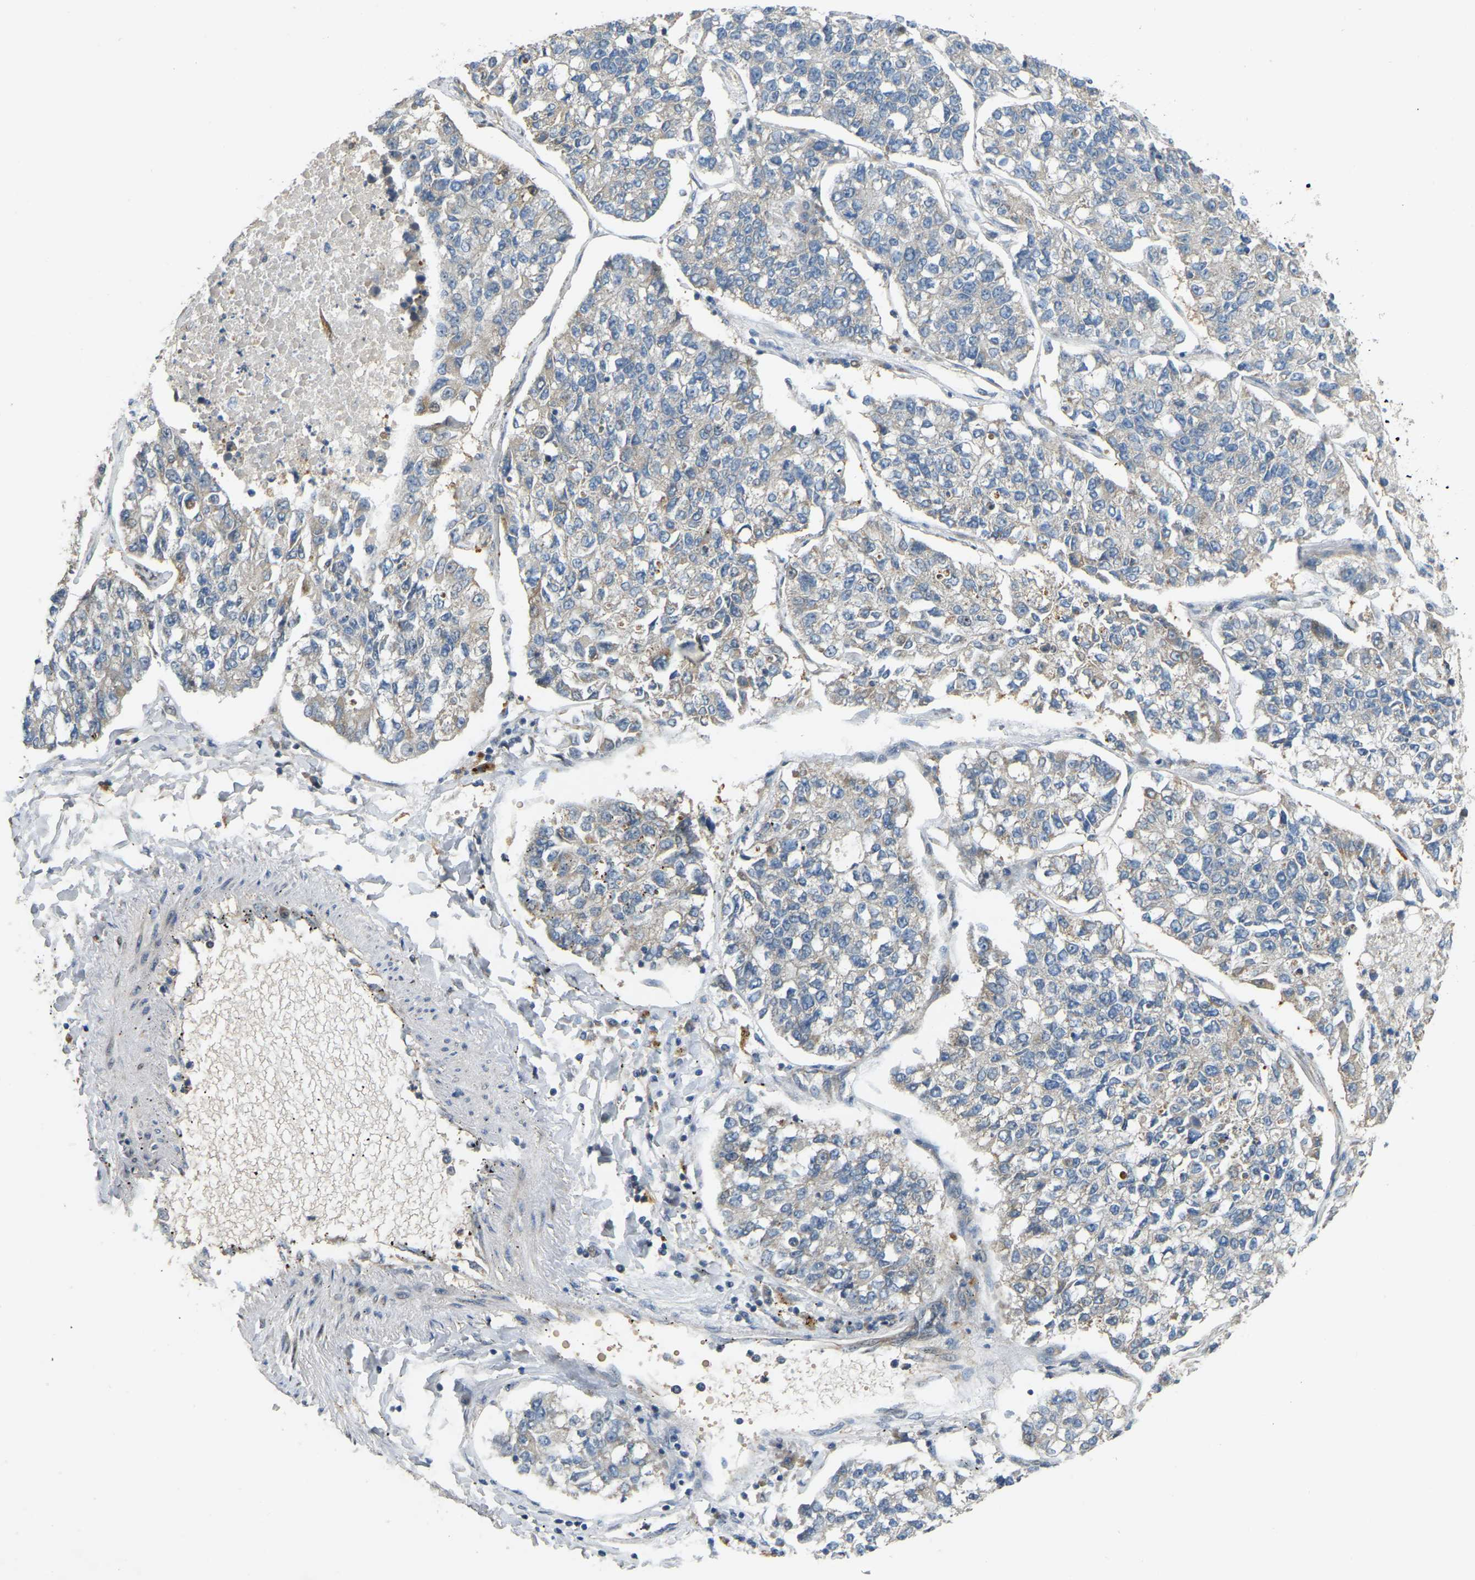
{"staining": {"intensity": "weak", "quantity": "25%-75%", "location": "cytoplasmic/membranous"}, "tissue": "lung cancer", "cell_type": "Tumor cells", "image_type": "cancer", "snomed": [{"axis": "morphology", "description": "Adenocarcinoma, NOS"}, {"axis": "topography", "description": "Lung"}], "caption": "Immunohistochemical staining of human lung adenocarcinoma displays weak cytoplasmic/membranous protein expression in approximately 25%-75% of tumor cells. The staining was performed using DAB to visualize the protein expression in brown, while the nuclei were stained in blue with hematoxylin (Magnification: 20x).", "gene": "C21orf91", "patient": {"sex": "male", "age": 49}}